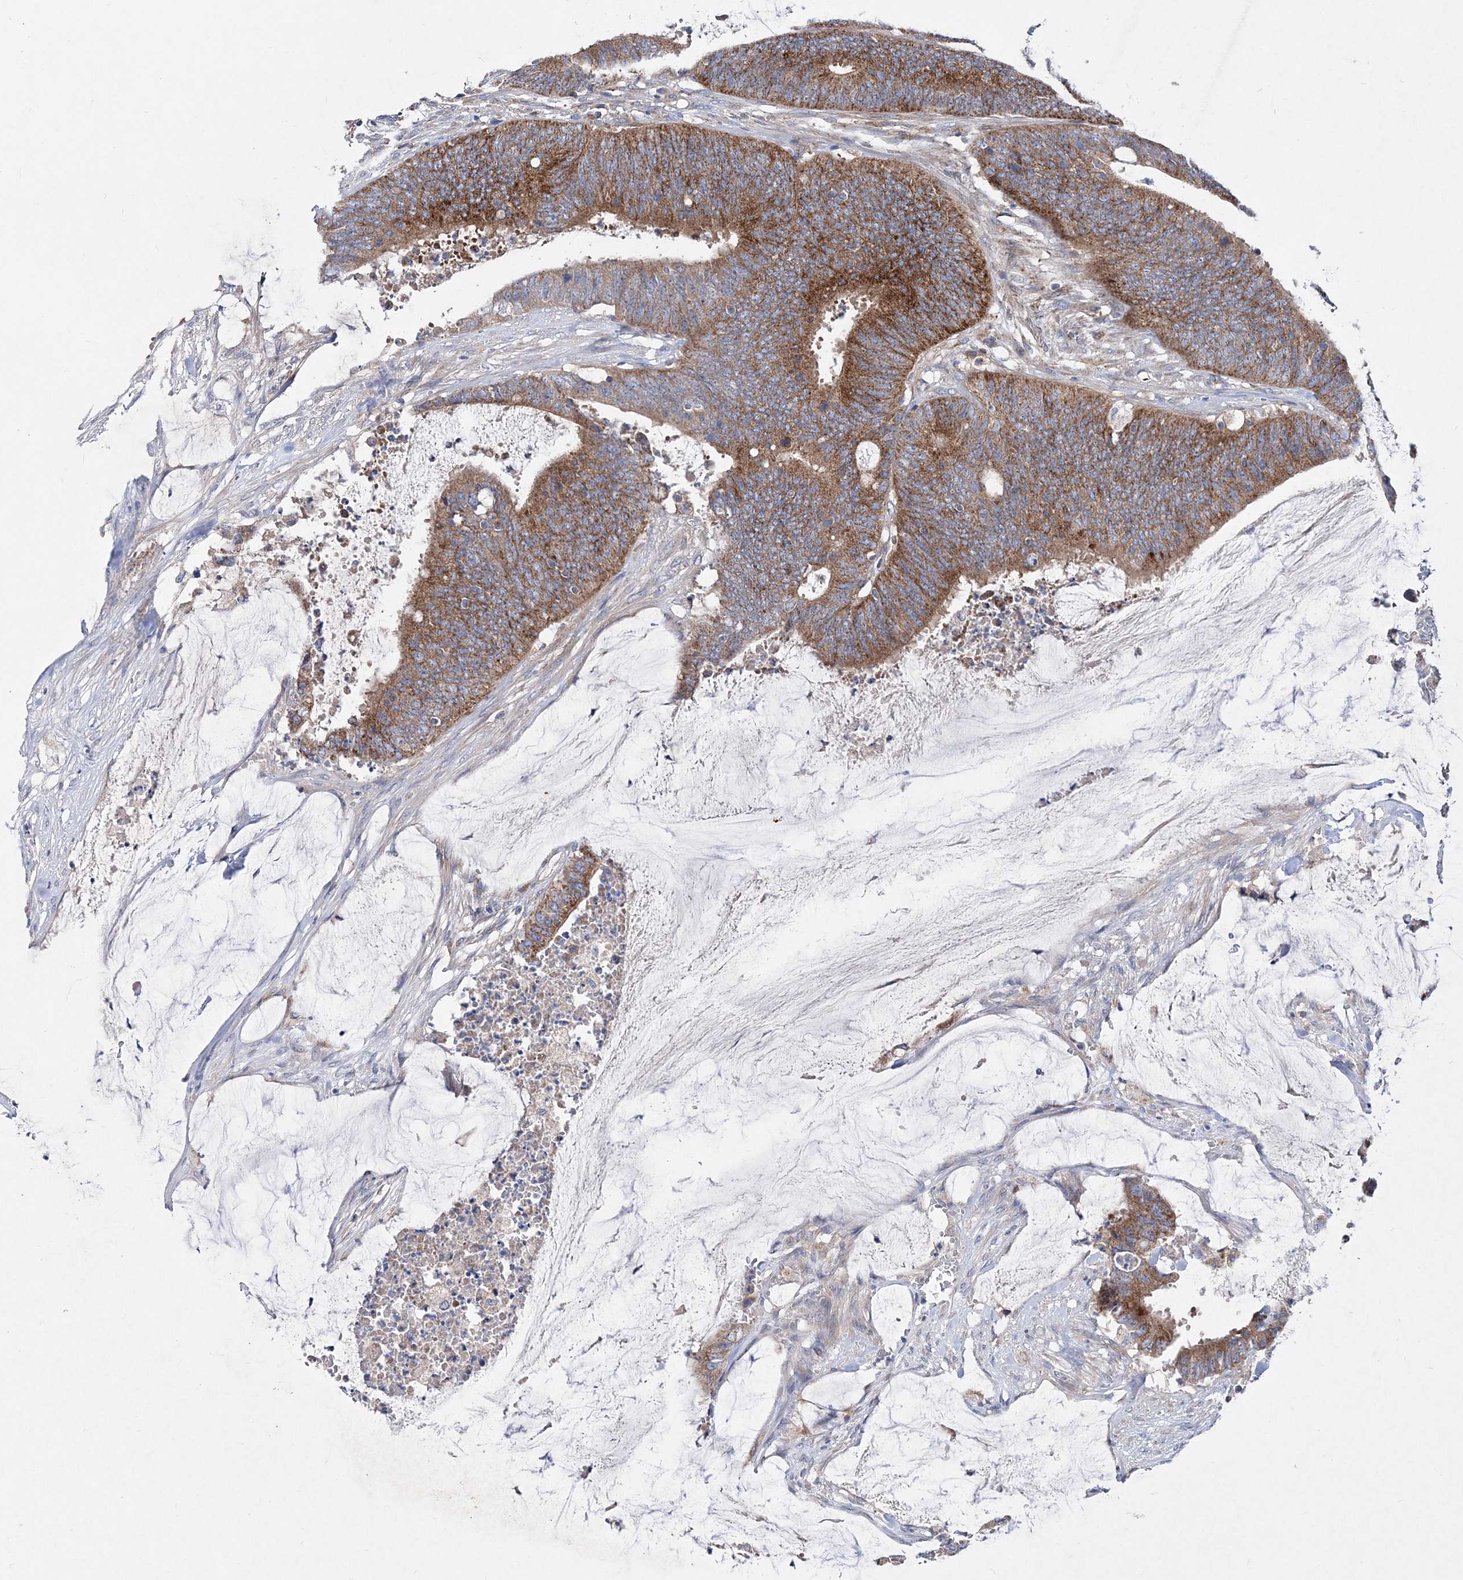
{"staining": {"intensity": "strong", "quantity": ">75%", "location": "cytoplasmic/membranous"}, "tissue": "colorectal cancer", "cell_type": "Tumor cells", "image_type": "cancer", "snomed": [{"axis": "morphology", "description": "Adenocarcinoma, NOS"}, {"axis": "topography", "description": "Rectum"}], "caption": "Tumor cells demonstrate high levels of strong cytoplasmic/membranous staining in approximately >75% of cells in human adenocarcinoma (colorectal). (DAB (3,3'-diaminobenzidine) IHC, brown staining for protein, blue staining for nuclei).", "gene": "NGLY1", "patient": {"sex": "female", "age": 66}}